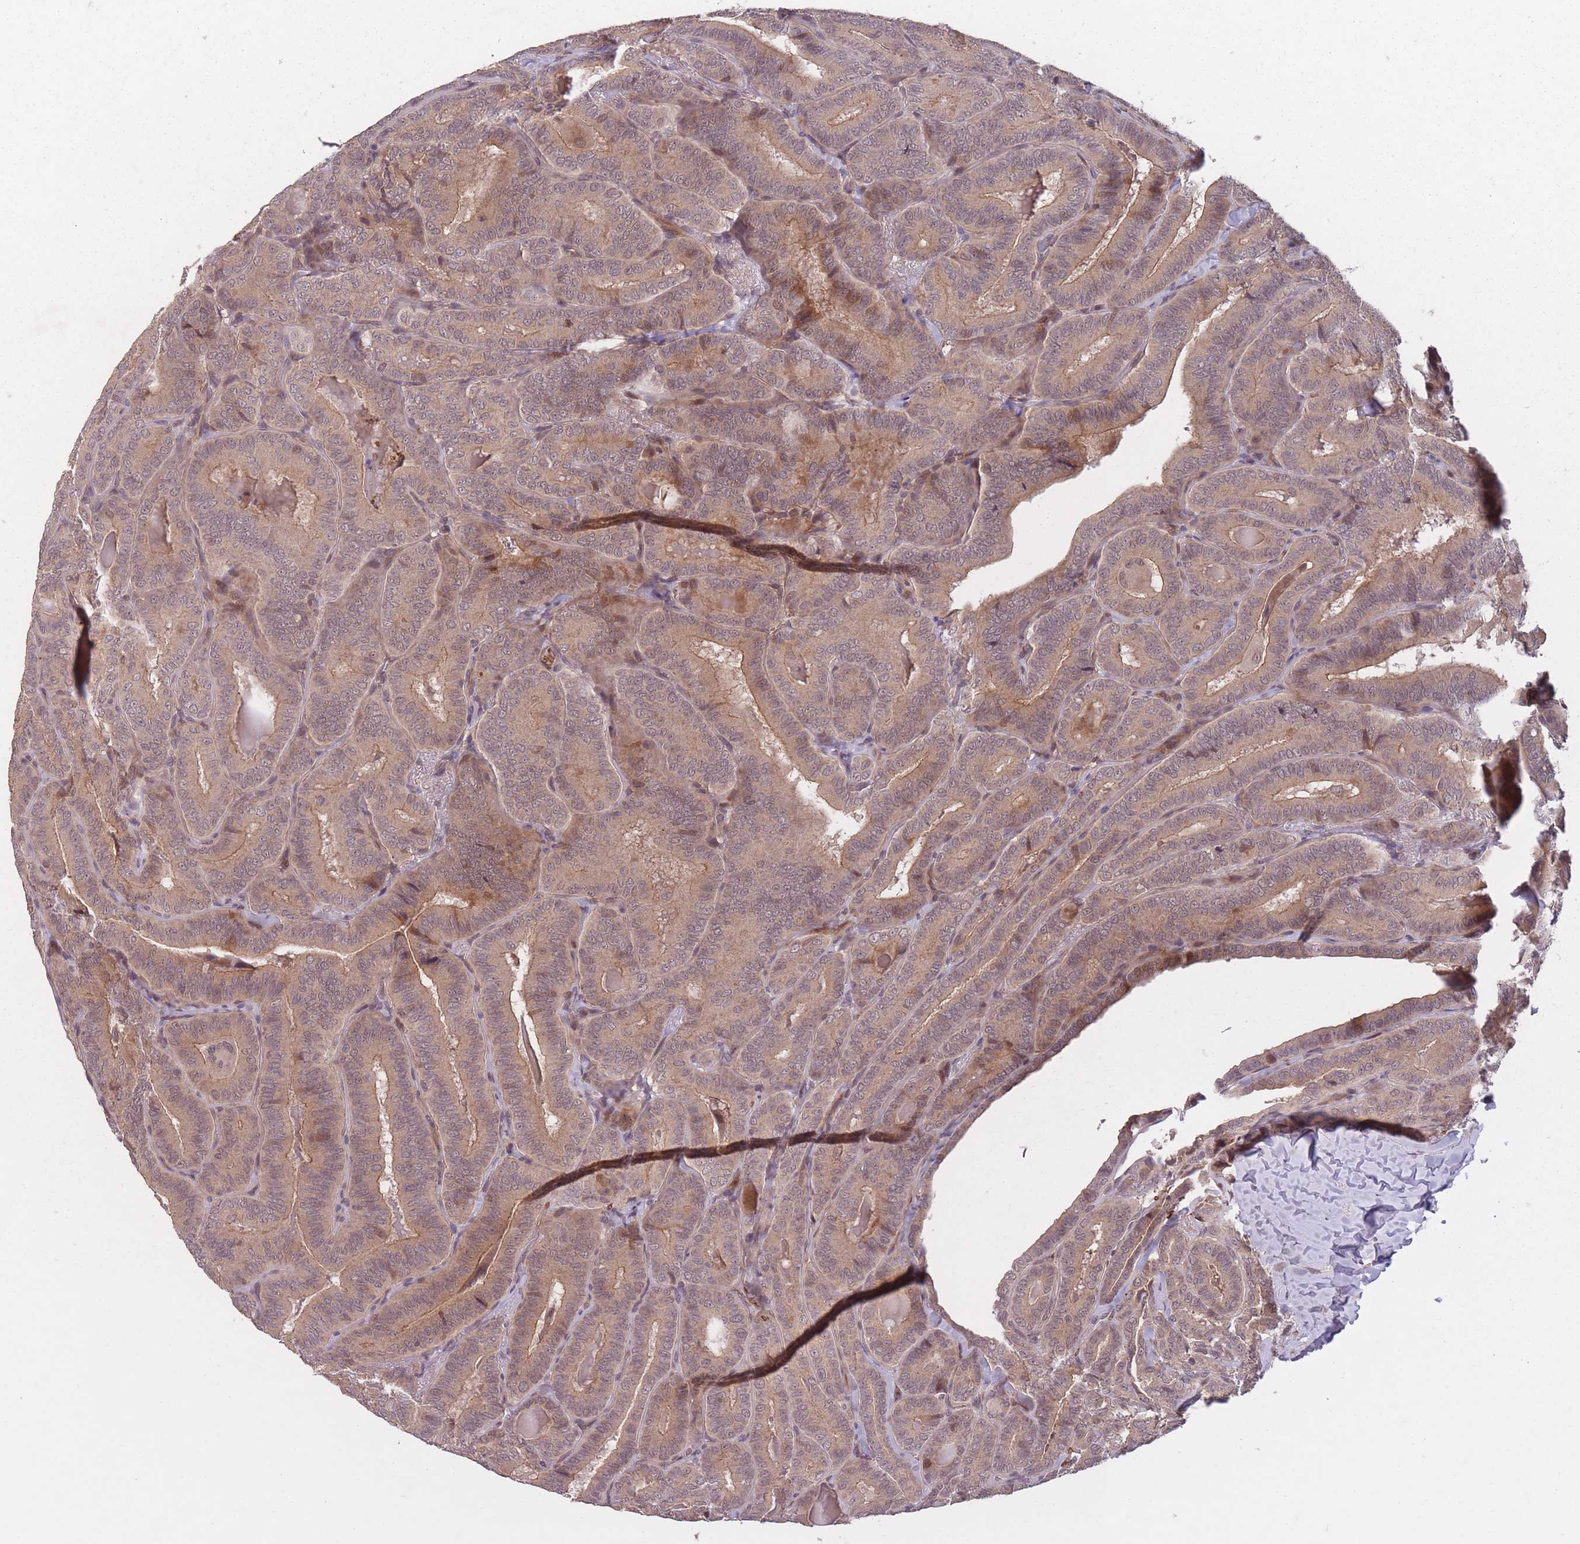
{"staining": {"intensity": "moderate", "quantity": "25%-75%", "location": "cytoplasmic/membranous"}, "tissue": "thyroid cancer", "cell_type": "Tumor cells", "image_type": "cancer", "snomed": [{"axis": "morphology", "description": "Papillary adenocarcinoma, NOS"}, {"axis": "topography", "description": "Thyroid gland"}], "caption": "Immunohistochemical staining of thyroid papillary adenocarcinoma displays medium levels of moderate cytoplasmic/membranous positivity in about 25%-75% of tumor cells.", "gene": "SECTM1", "patient": {"sex": "male", "age": 61}}